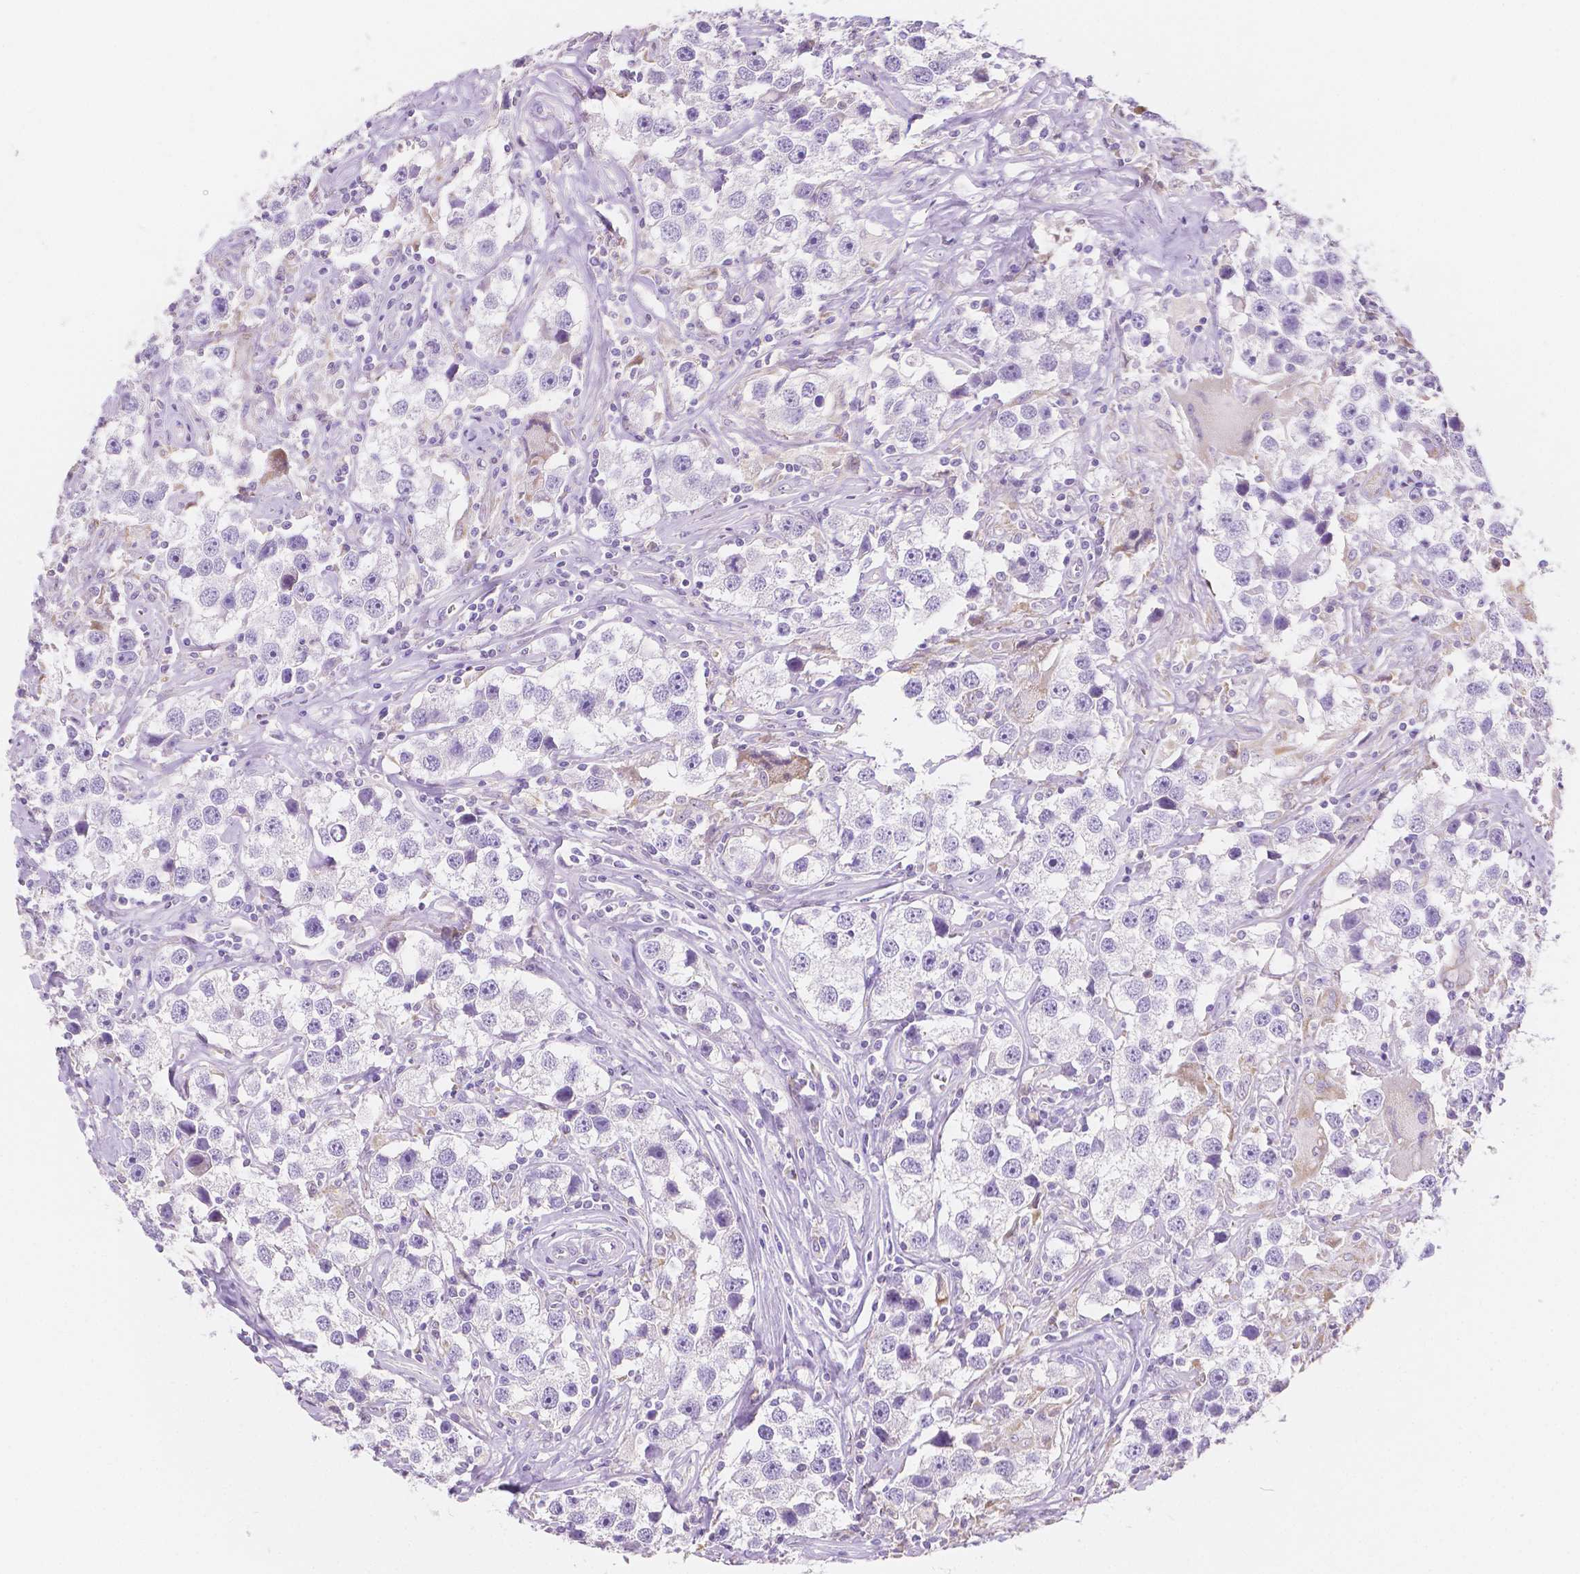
{"staining": {"intensity": "negative", "quantity": "none", "location": "none"}, "tissue": "testis cancer", "cell_type": "Tumor cells", "image_type": "cancer", "snomed": [{"axis": "morphology", "description": "Seminoma, NOS"}, {"axis": "topography", "description": "Testis"}], "caption": "Tumor cells show no significant expression in testis cancer. (DAB immunohistochemistry (IHC) visualized using brightfield microscopy, high magnification).", "gene": "TMEM130", "patient": {"sex": "male", "age": 49}}